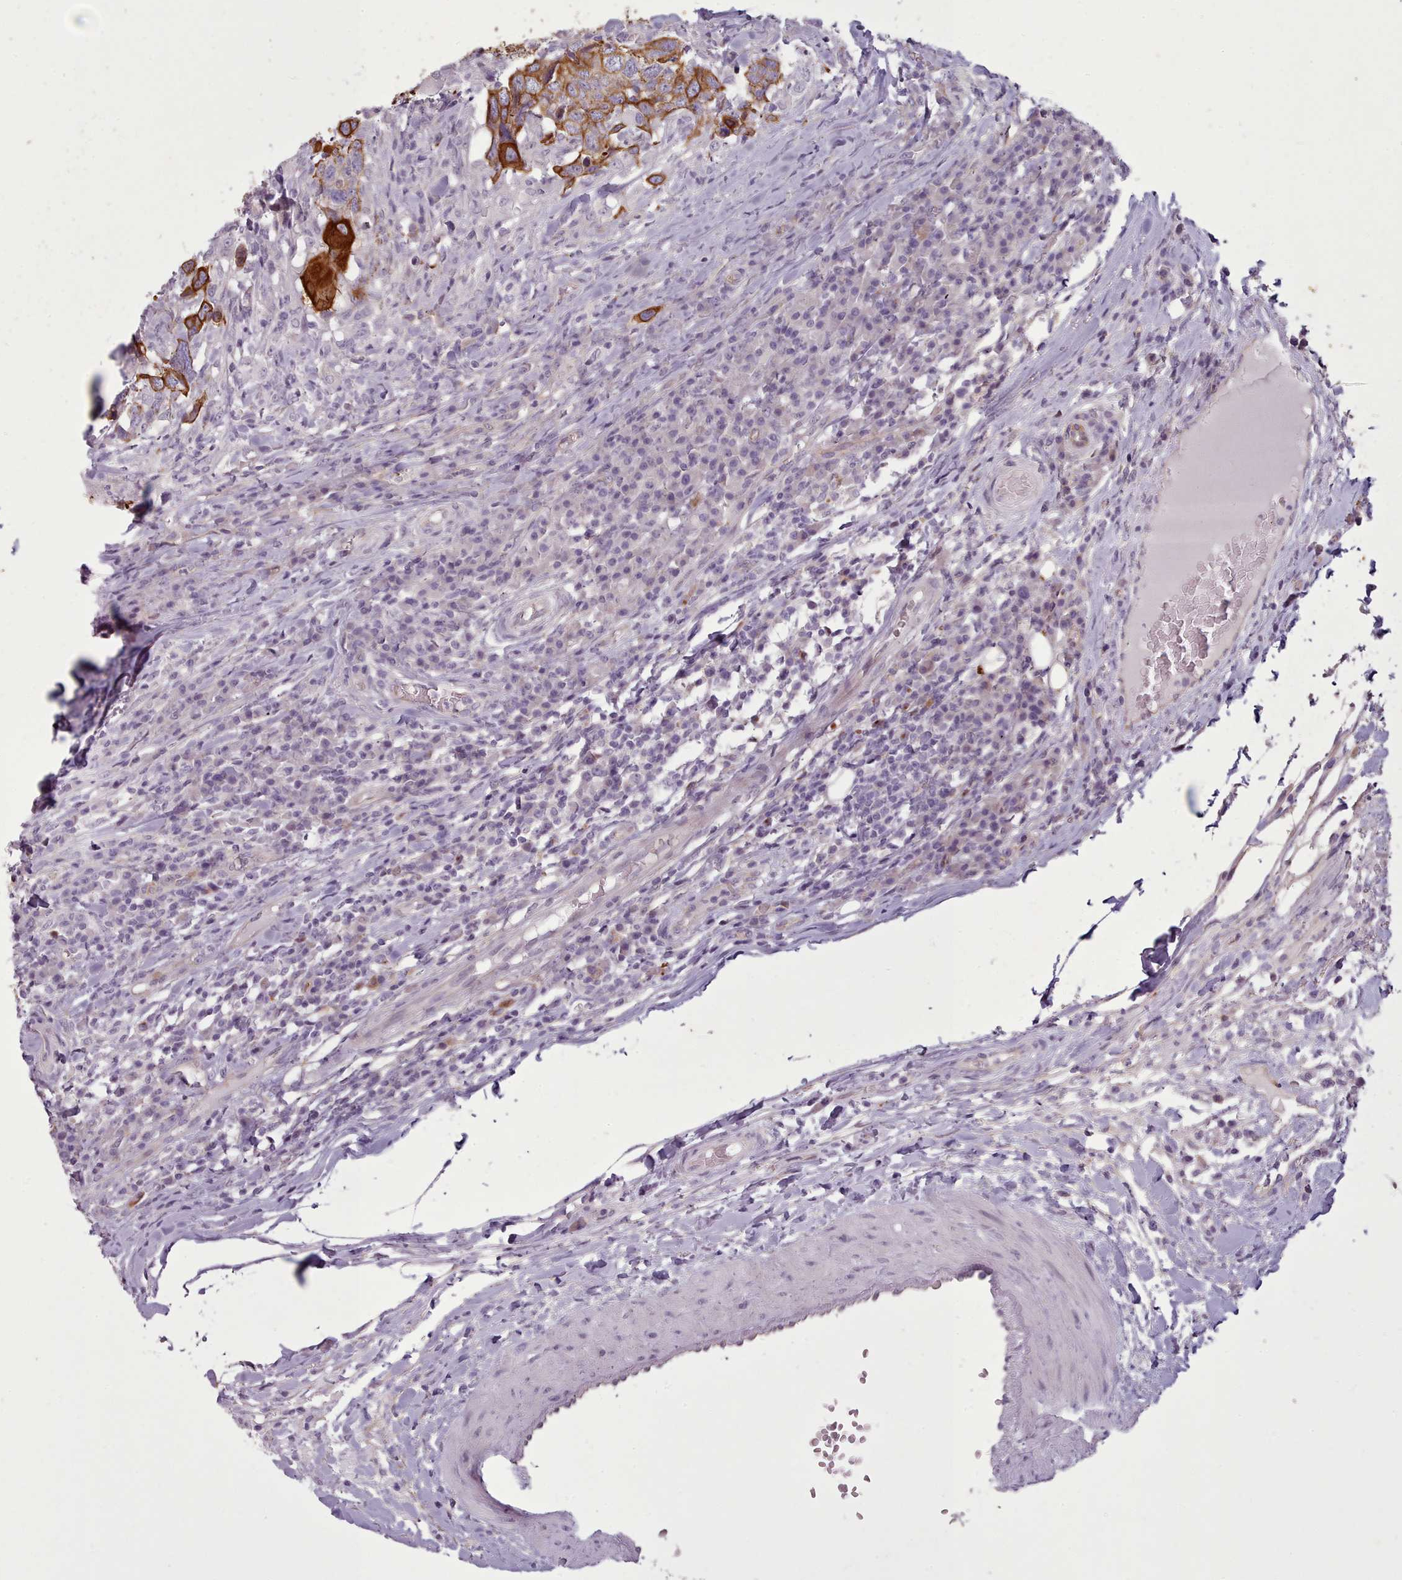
{"staining": {"intensity": "strong", "quantity": ">75%", "location": "cytoplasmic/membranous"}, "tissue": "head and neck cancer", "cell_type": "Tumor cells", "image_type": "cancer", "snomed": [{"axis": "morphology", "description": "Normal tissue, NOS"}, {"axis": "morphology", "description": "Squamous cell carcinoma, NOS"}, {"axis": "topography", "description": "Skeletal muscle"}, {"axis": "topography", "description": "Vascular tissue"}, {"axis": "topography", "description": "Peripheral nerve tissue"}, {"axis": "topography", "description": "Head-Neck"}], "caption": "Immunohistochemistry (IHC) staining of squamous cell carcinoma (head and neck), which displays high levels of strong cytoplasmic/membranous staining in approximately >75% of tumor cells indicating strong cytoplasmic/membranous protein staining. The staining was performed using DAB (brown) for protein detection and nuclei were counterstained in hematoxylin (blue).", "gene": "PLD4", "patient": {"sex": "male", "age": 66}}